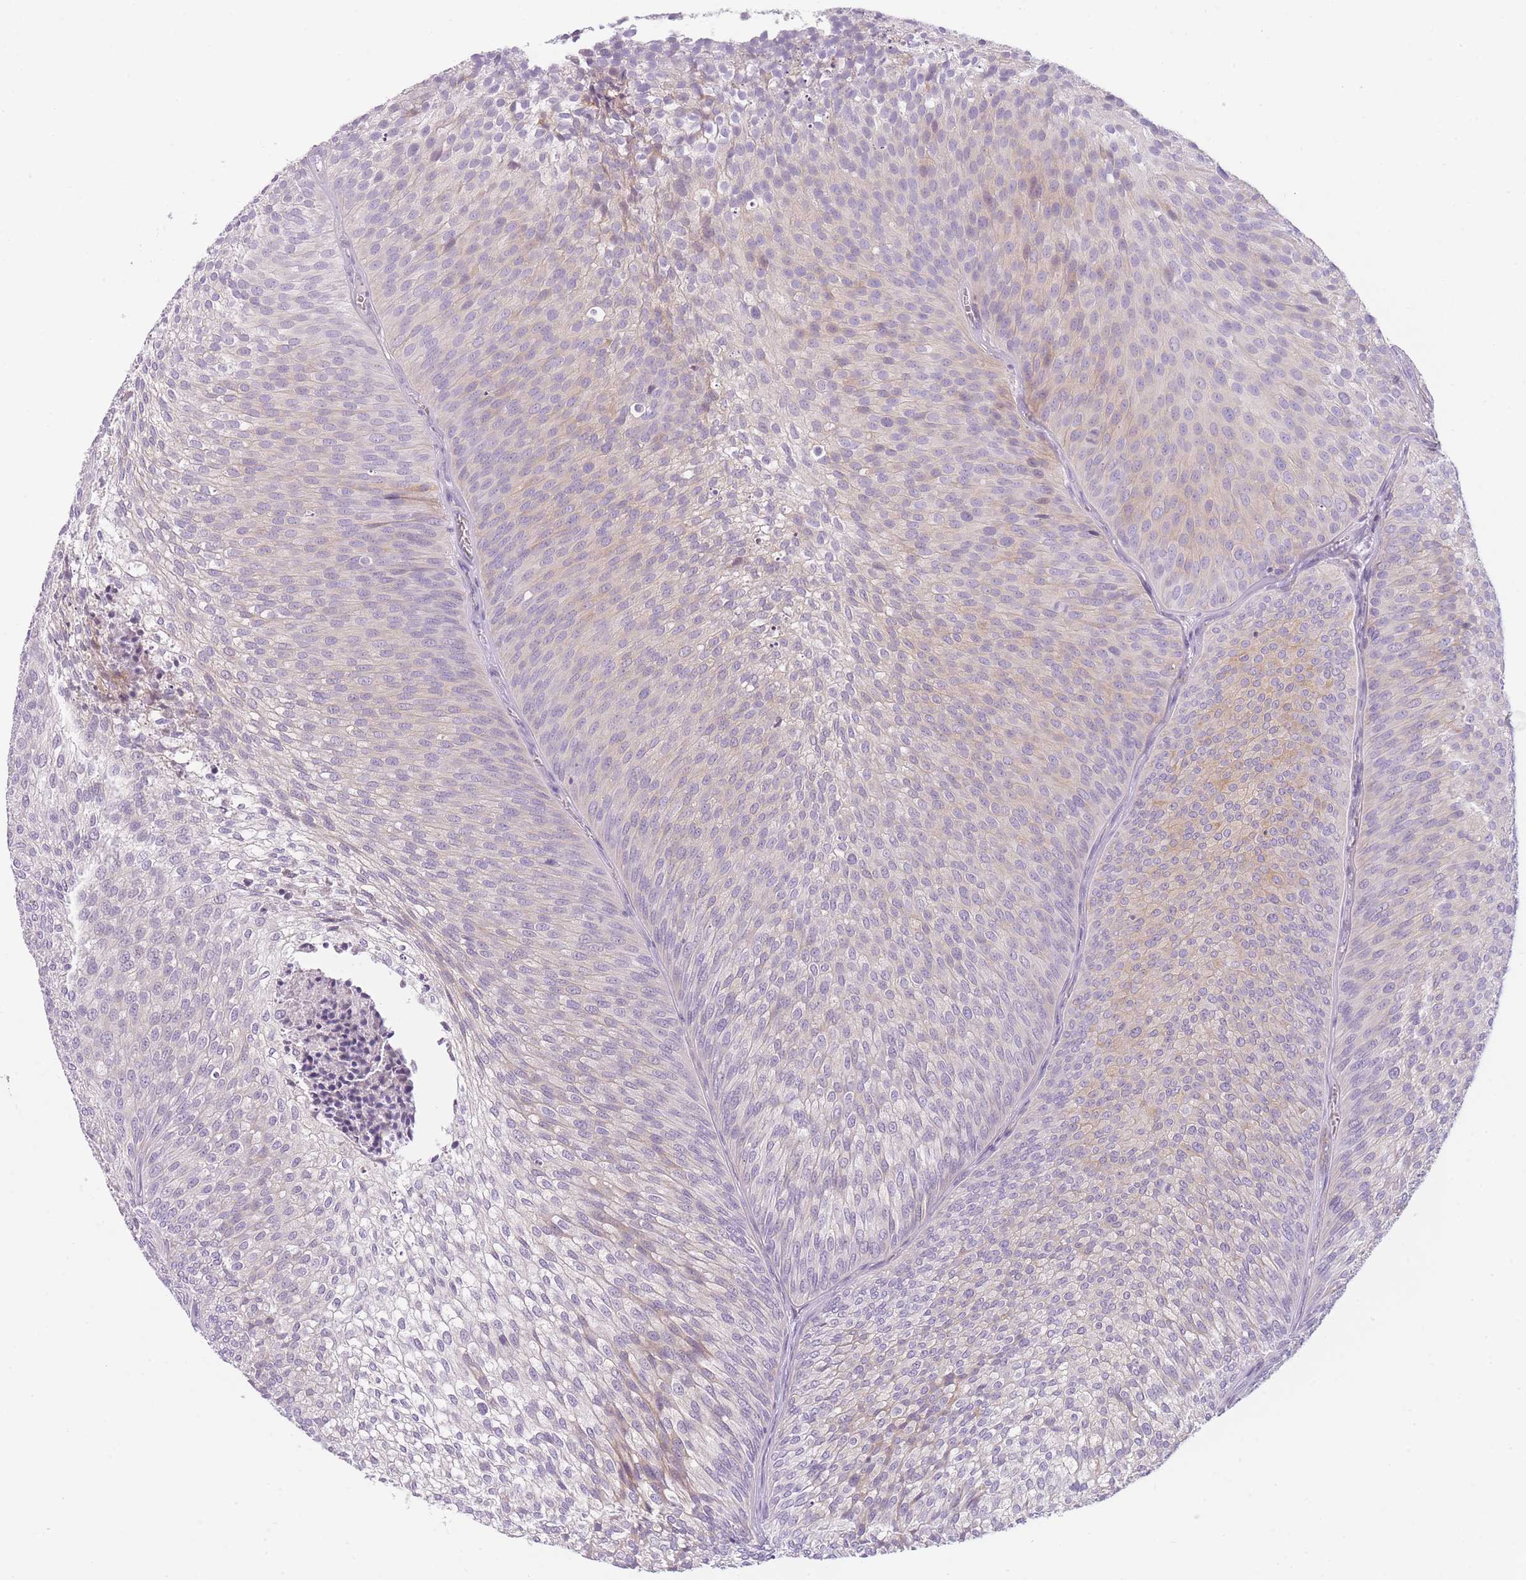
{"staining": {"intensity": "weak", "quantity": "25%-75%", "location": "cytoplasmic/membranous"}, "tissue": "urothelial cancer", "cell_type": "Tumor cells", "image_type": "cancer", "snomed": [{"axis": "morphology", "description": "Urothelial carcinoma, Low grade"}, {"axis": "topography", "description": "Urinary bladder"}], "caption": "Weak cytoplasmic/membranous positivity is present in about 25%-75% of tumor cells in urothelial carcinoma (low-grade).", "gene": "GGT1", "patient": {"sex": "male", "age": 91}}